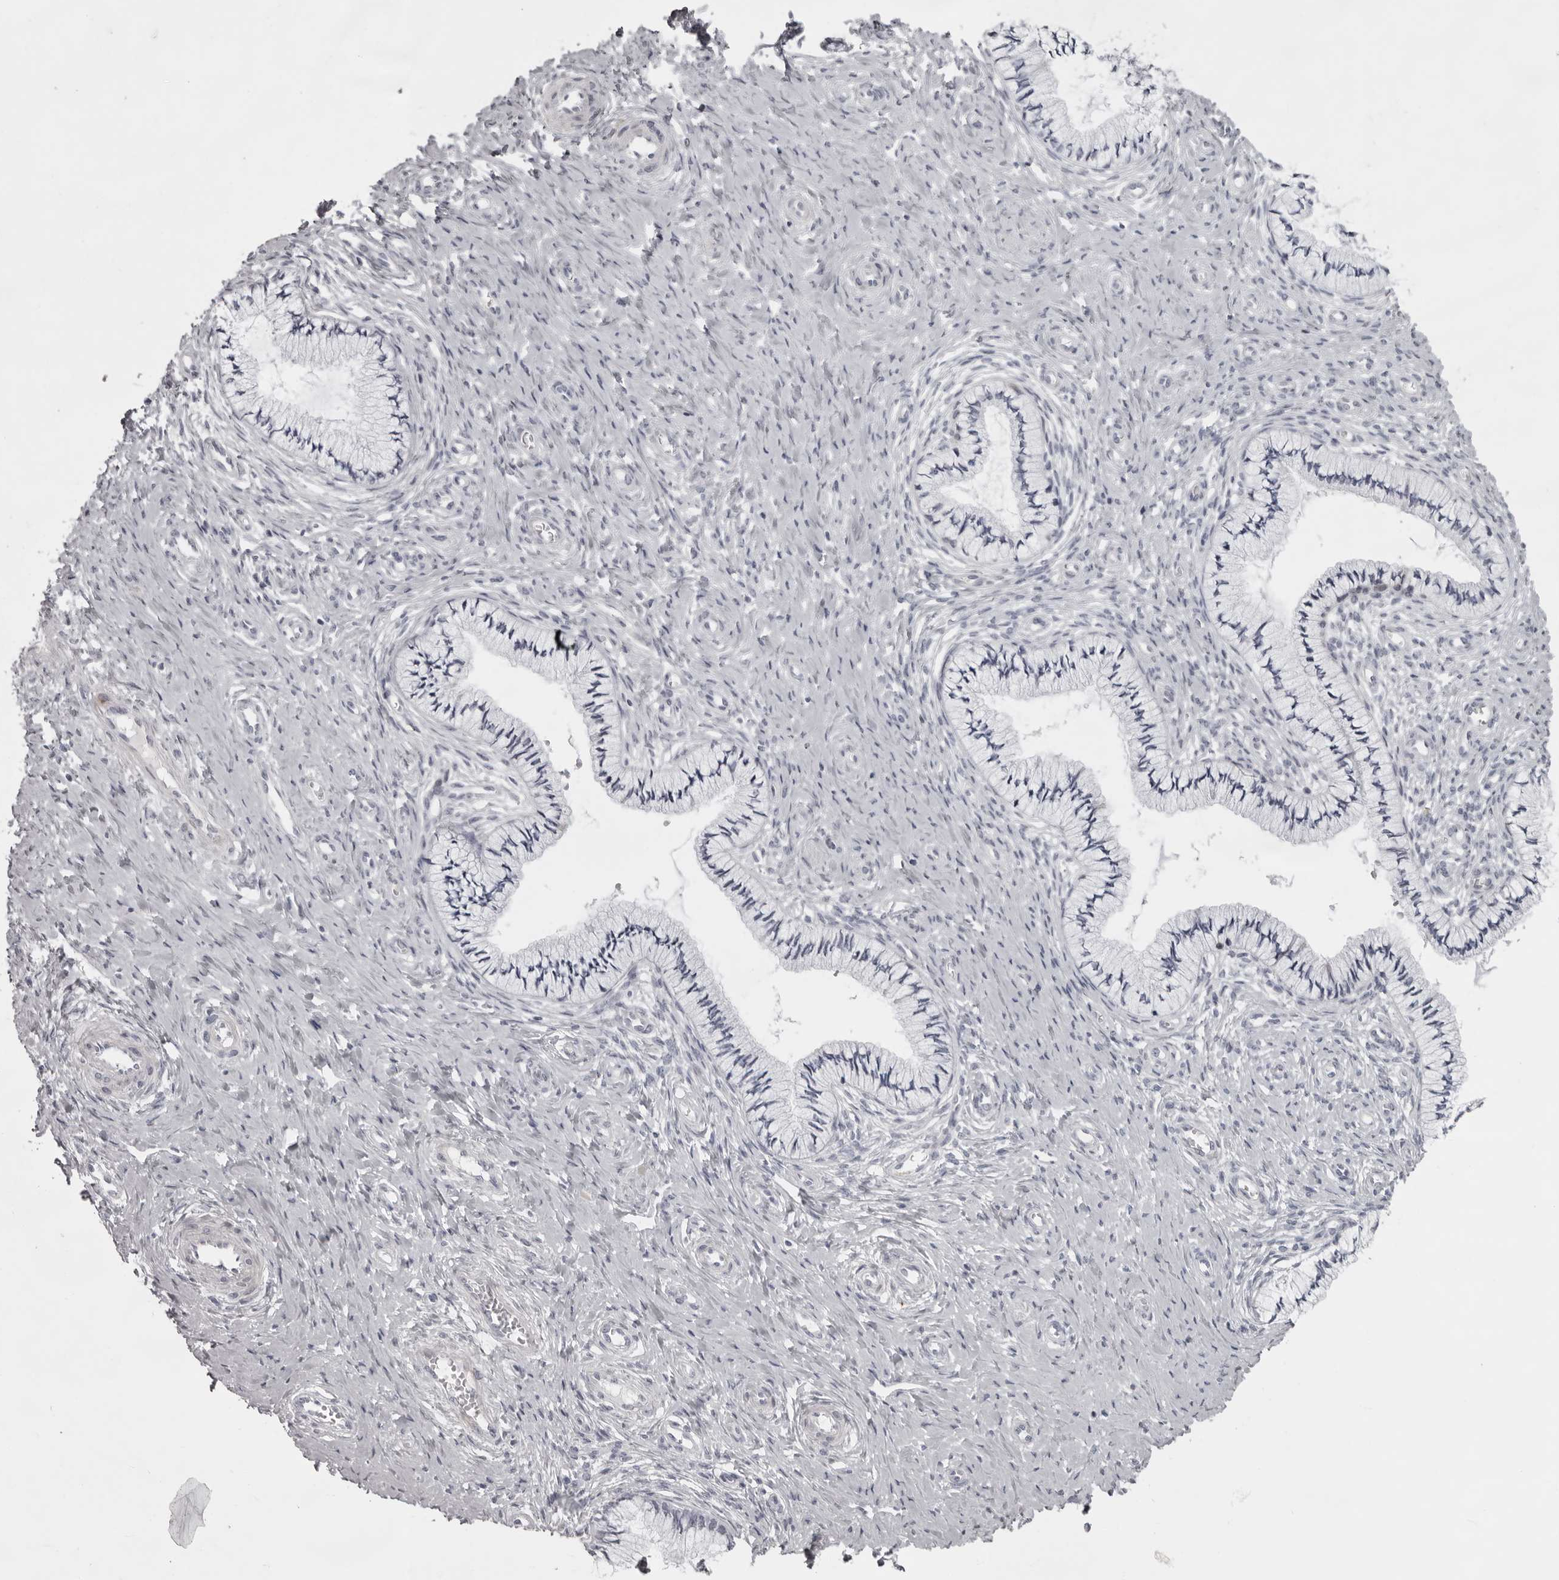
{"staining": {"intensity": "negative", "quantity": "none", "location": "none"}, "tissue": "cervix", "cell_type": "Glandular cells", "image_type": "normal", "snomed": [{"axis": "morphology", "description": "Normal tissue, NOS"}, {"axis": "topography", "description": "Cervix"}], "caption": "This is an immunohistochemistry (IHC) histopathology image of benign cervix. There is no positivity in glandular cells.", "gene": "NUDT18", "patient": {"sex": "female", "age": 36}}